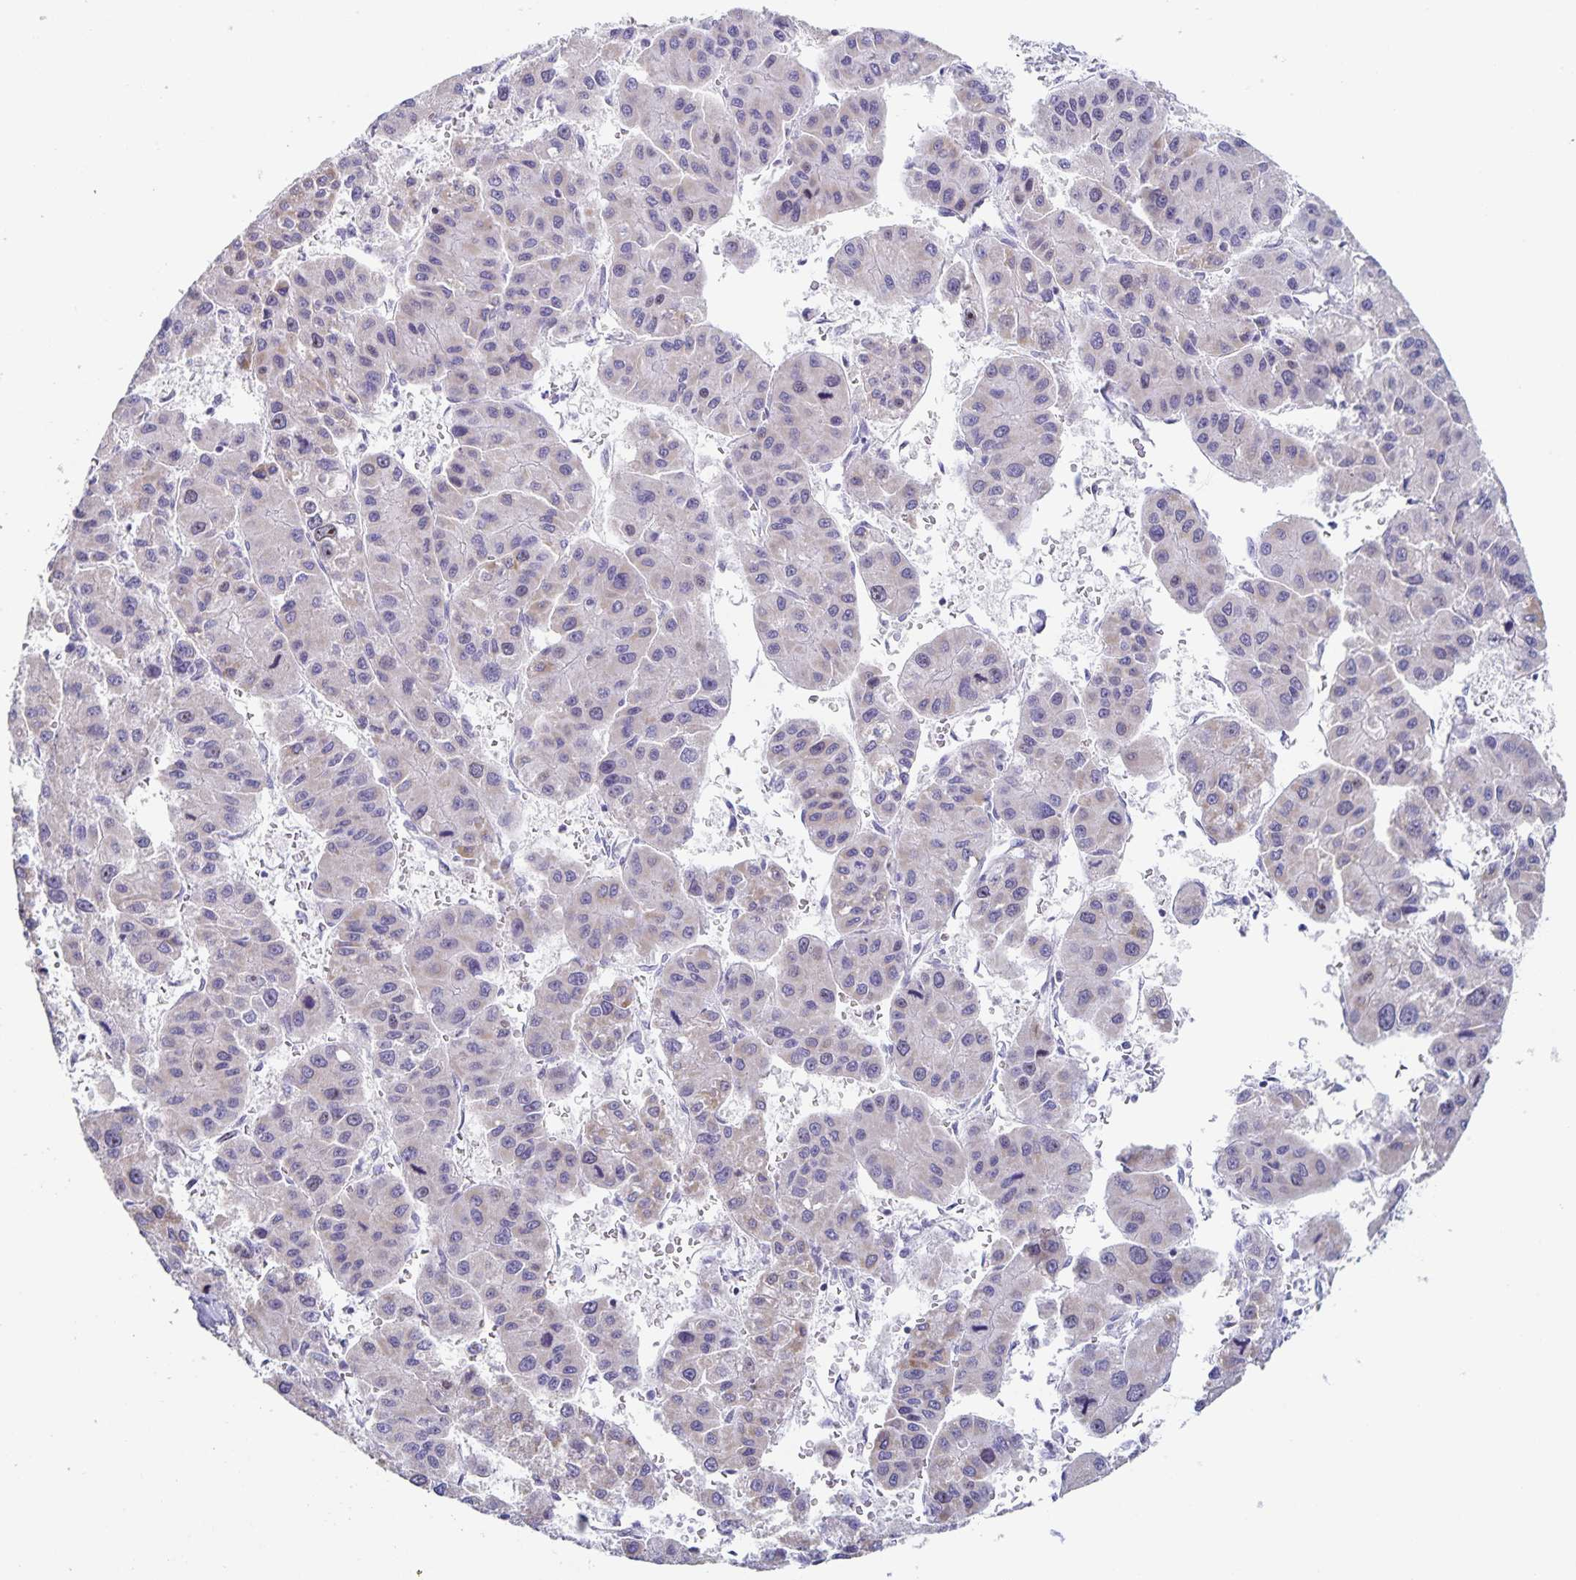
{"staining": {"intensity": "negative", "quantity": "none", "location": "none"}, "tissue": "liver cancer", "cell_type": "Tumor cells", "image_type": "cancer", "snomed": [{"axis": "morphology", "description": "Carcinoma, Hepatocellular, NOS"}, {"axis": "topography", "description": "Liver"}], "caption": "This is a micrograph of immunohistochemistry (IHC) staining of liver cancer, which shows no positivity in tumor cells.", "gene": "CENPH", "patient": {"sex": "male", "age": 73}}